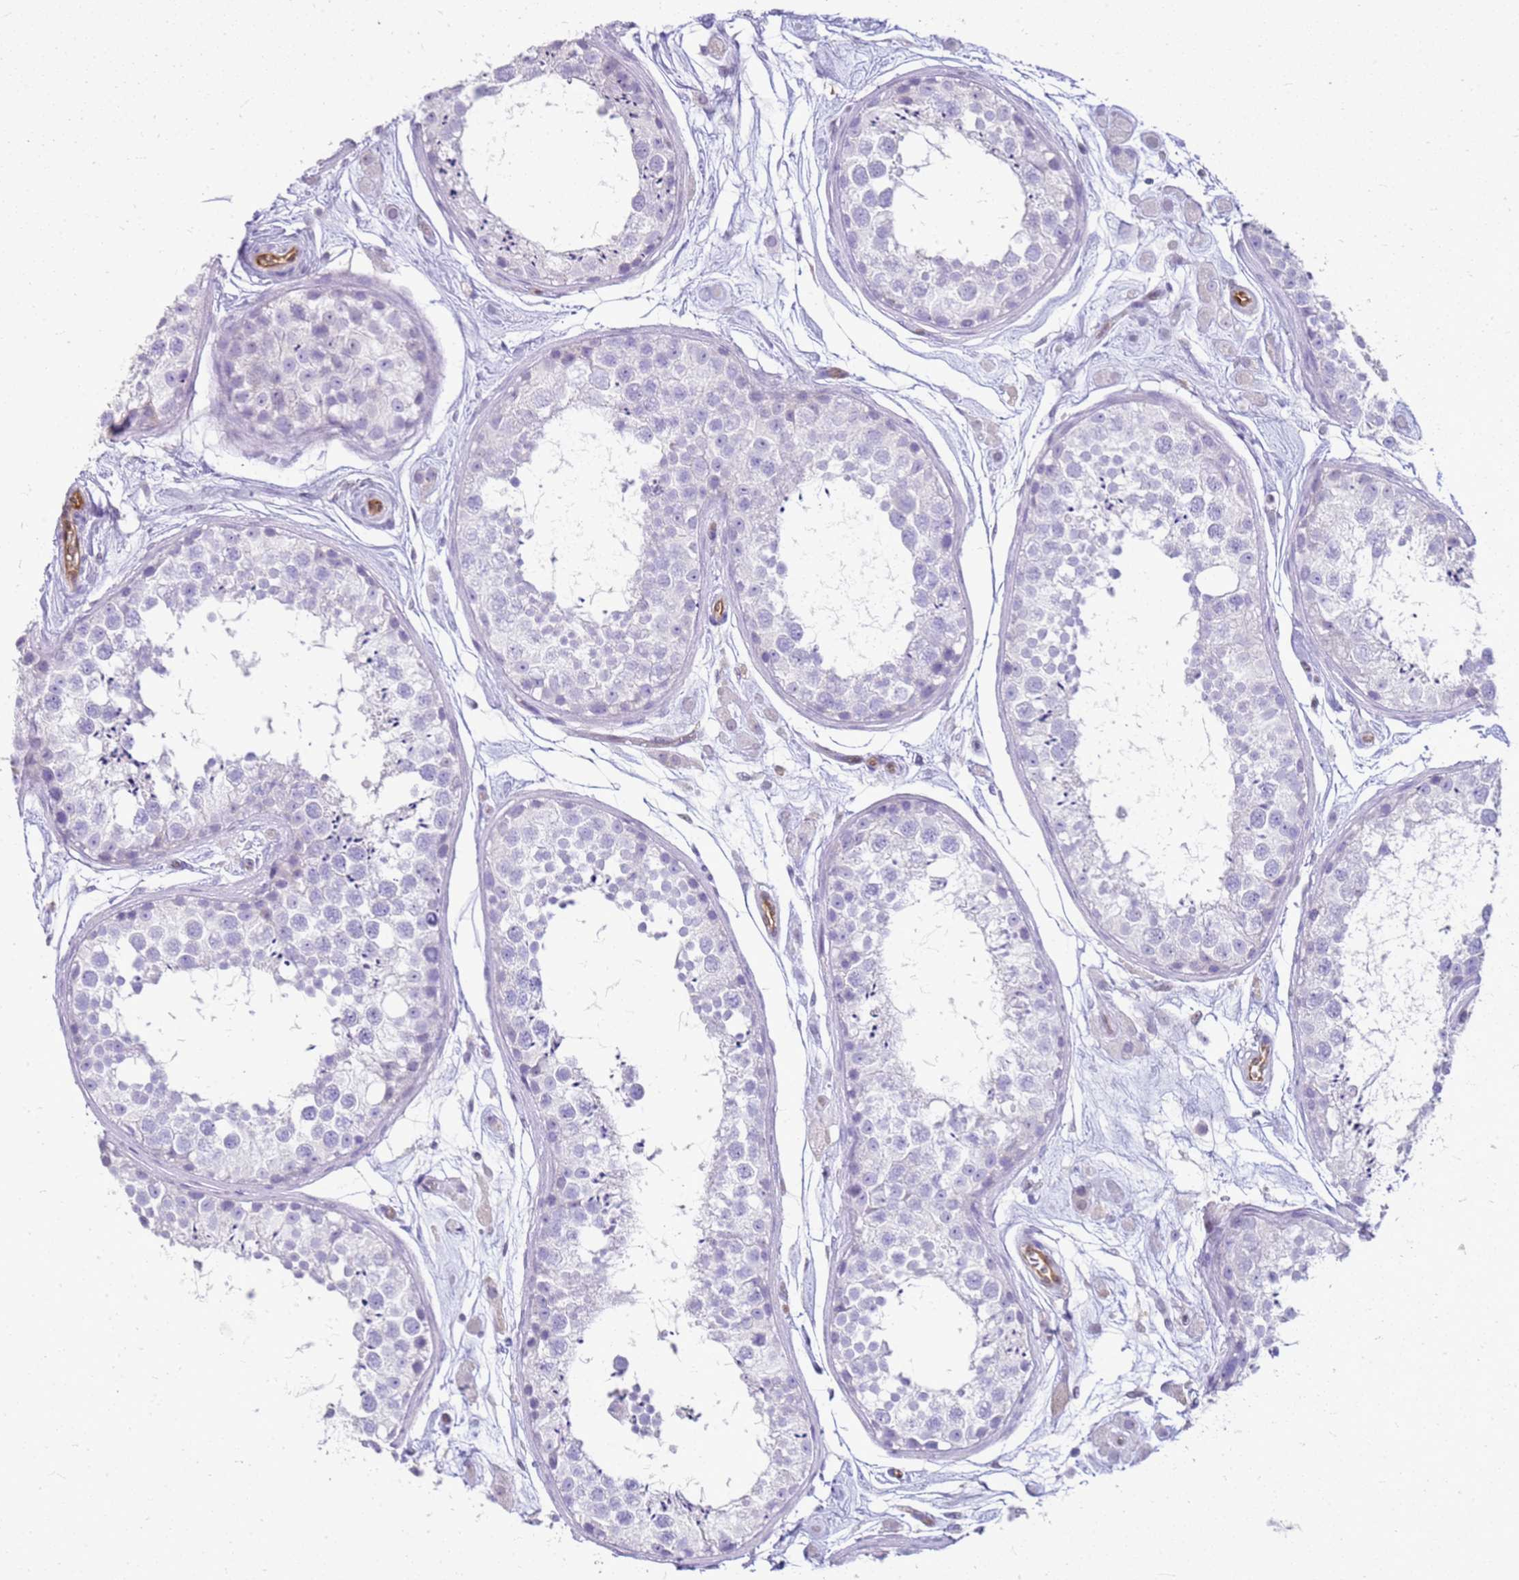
{"staining": {"intensity": "negative", "quantity": "none", "location": "none"}, "tissue": "testis", "cell_type": "Cells in seminiferous ducts", "image_type": "normal", "snomed": [{"axis": "morphology", "description": "Normal tissue, NOS"}, {"axis": "topography", "description": "Testis"}], "caption": "Testis stained for a protein using immunohistochemistry reveals no staining cells in seminiferous ducts.", "gene": "SULT1E1", "patient": {"sex": "male", "age": 25}}